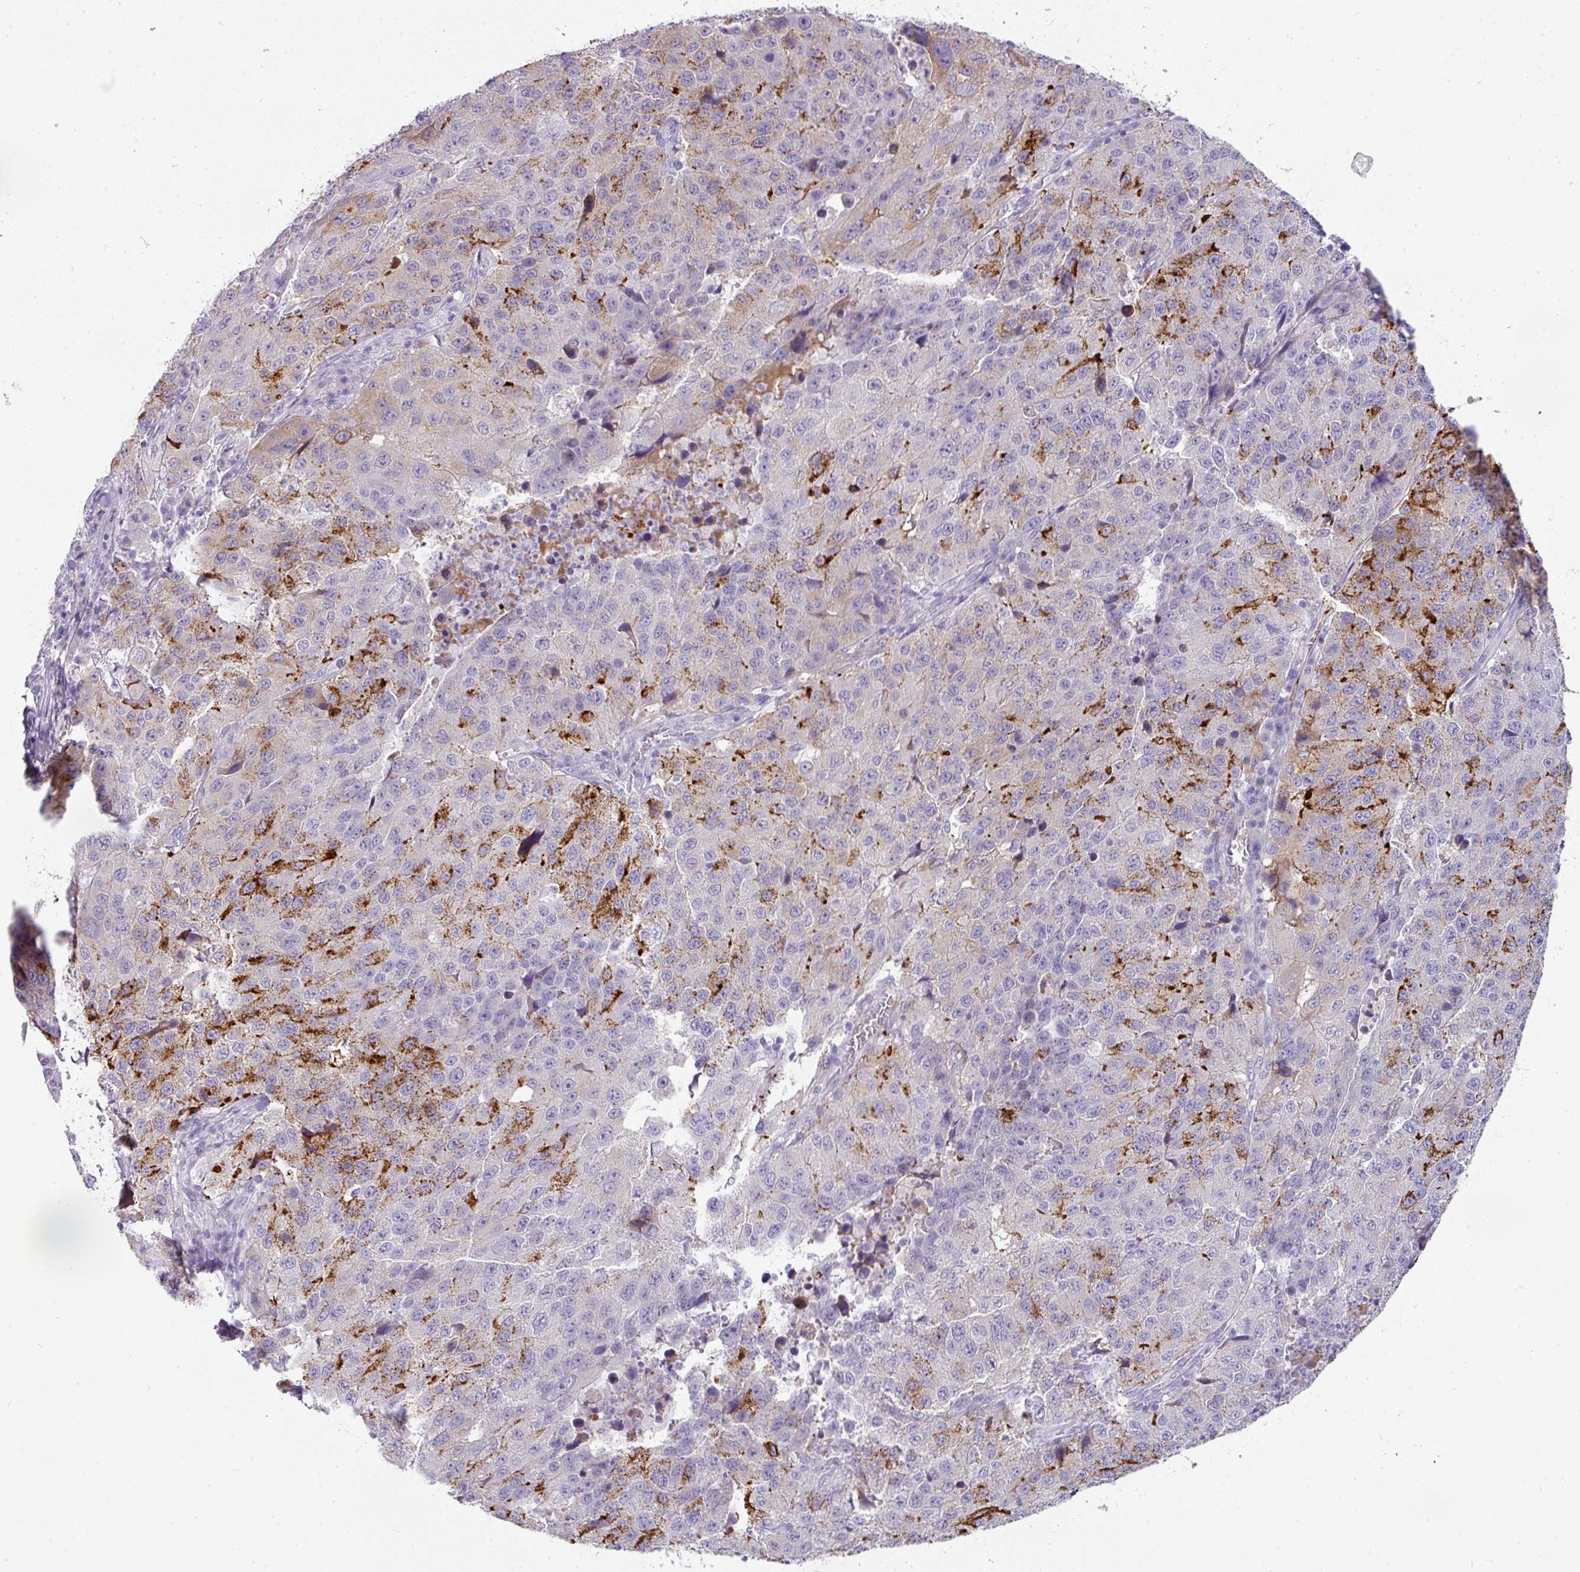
{"staining": {"intensity": "strong", "quantity": "<25%", "location": "cytoplasmic/membranous"}, "tissue": "stomach cancer", "cell_type": "Tumor cells", "image_type": "cancer", "snomed": [{"axis": "morphology", "description": "Adenocarcinoma, NOS"}, {"axis": "topography", "description": "Stomach"}], "caption": "Stomach adenocarcinoma tissue shows strong cytoplasmic/membranous positivity in approximately <25% of tumor cells, visualized by immunohistochemistry.", "gene": "FGF17", "patient": {"sex": "male", "age": 71}}